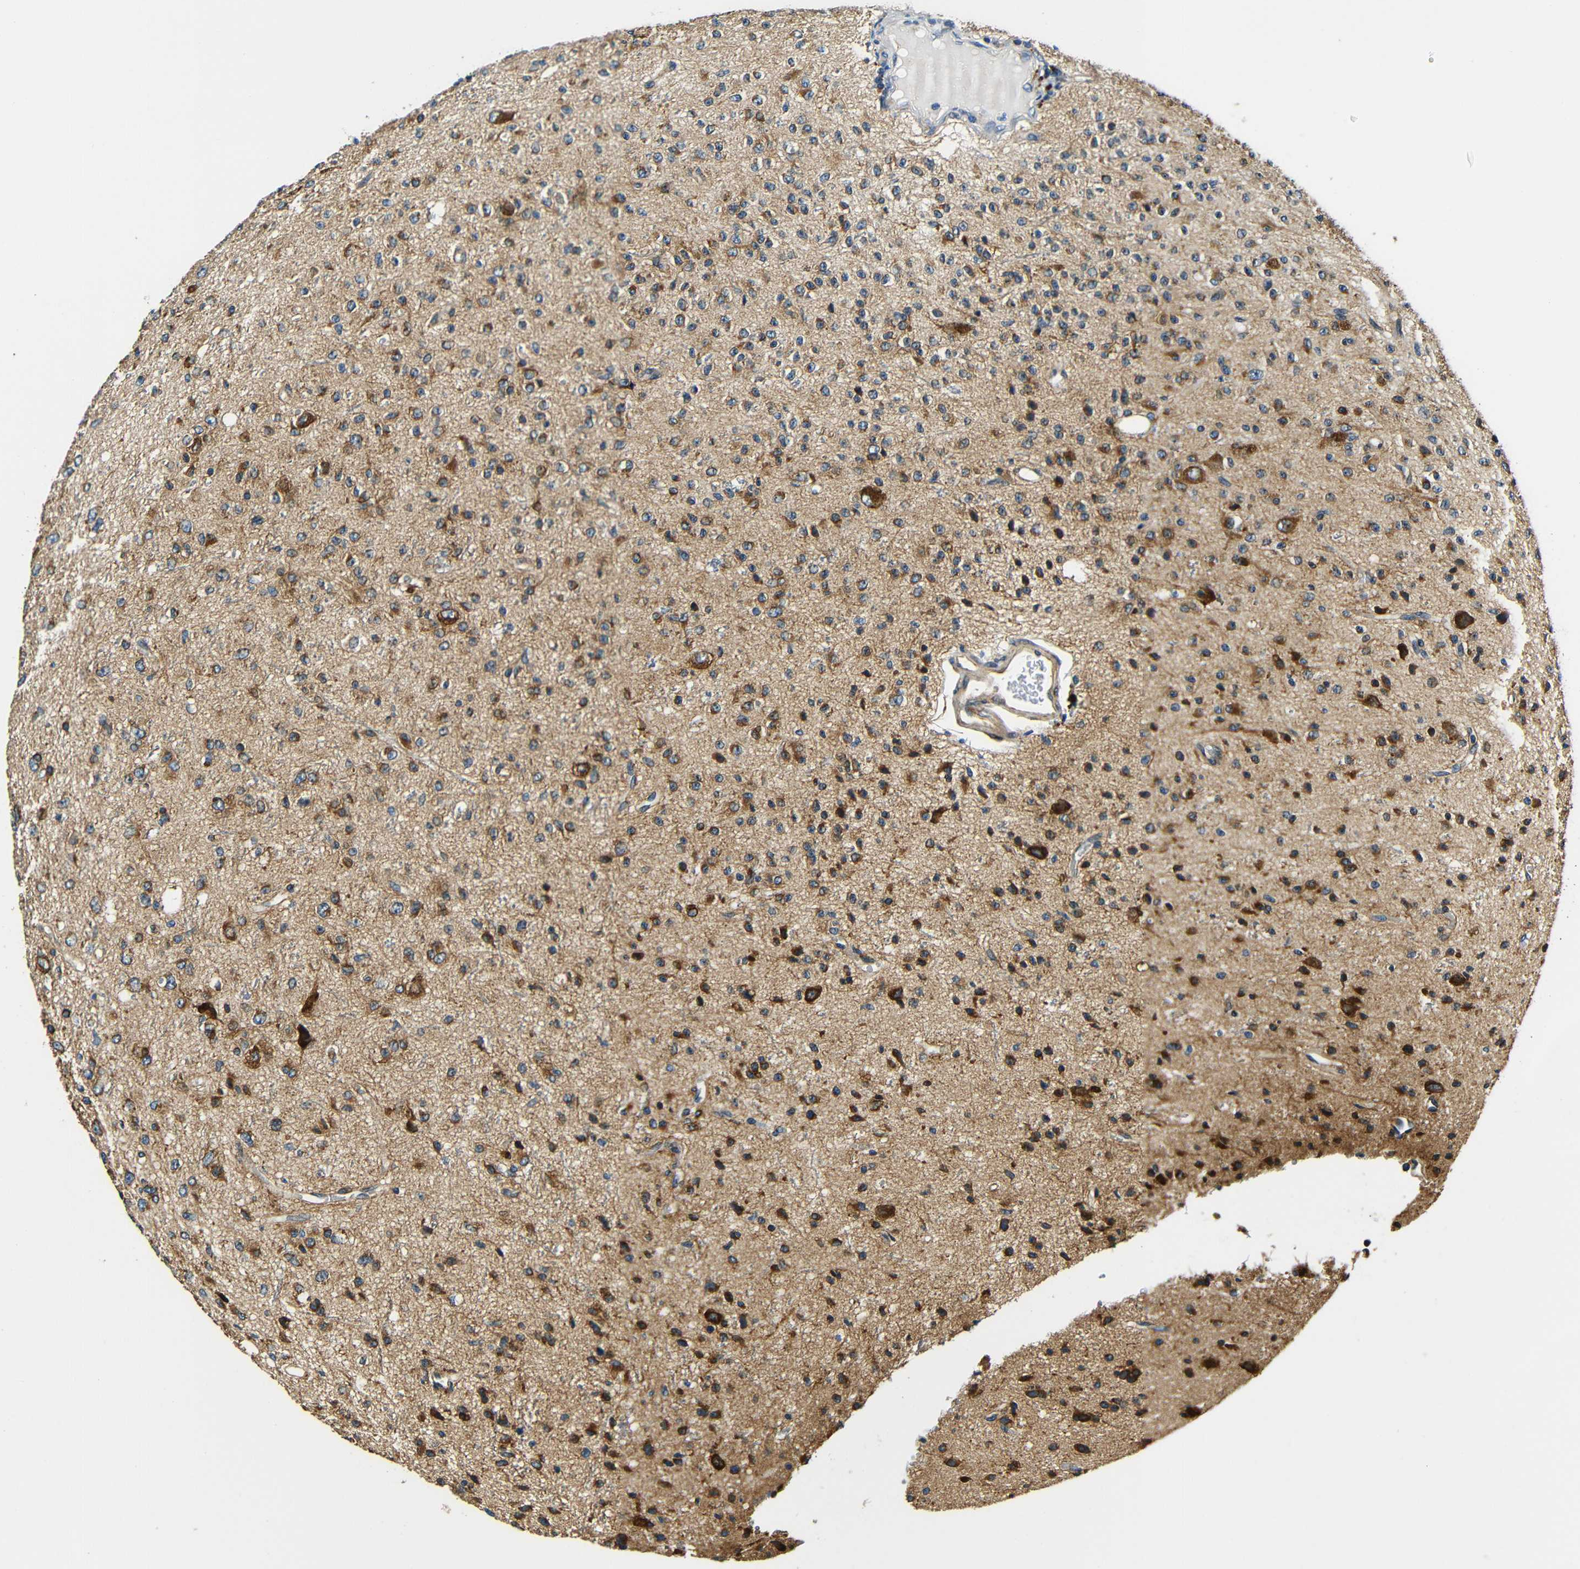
{"staining": {"intensity": "strong", "quantity": ">75%", "location": "cytoplasmic/membranous"}, "tissue": "glioma", "cell_type": "Tumor cells", "image_type": "cancer", "snomed": [{"axis": "morphology", "description": "Glioma, malignant, High grade"}, {"axis": "topography", "description": "pancreas cauda"}], "caption": "A brown stain labels strong cytoplasmic/membranous staining of a protein in glioma tumor cells.", "gene": "VAPB", "patient": {"sex": "male", "age": 60}}